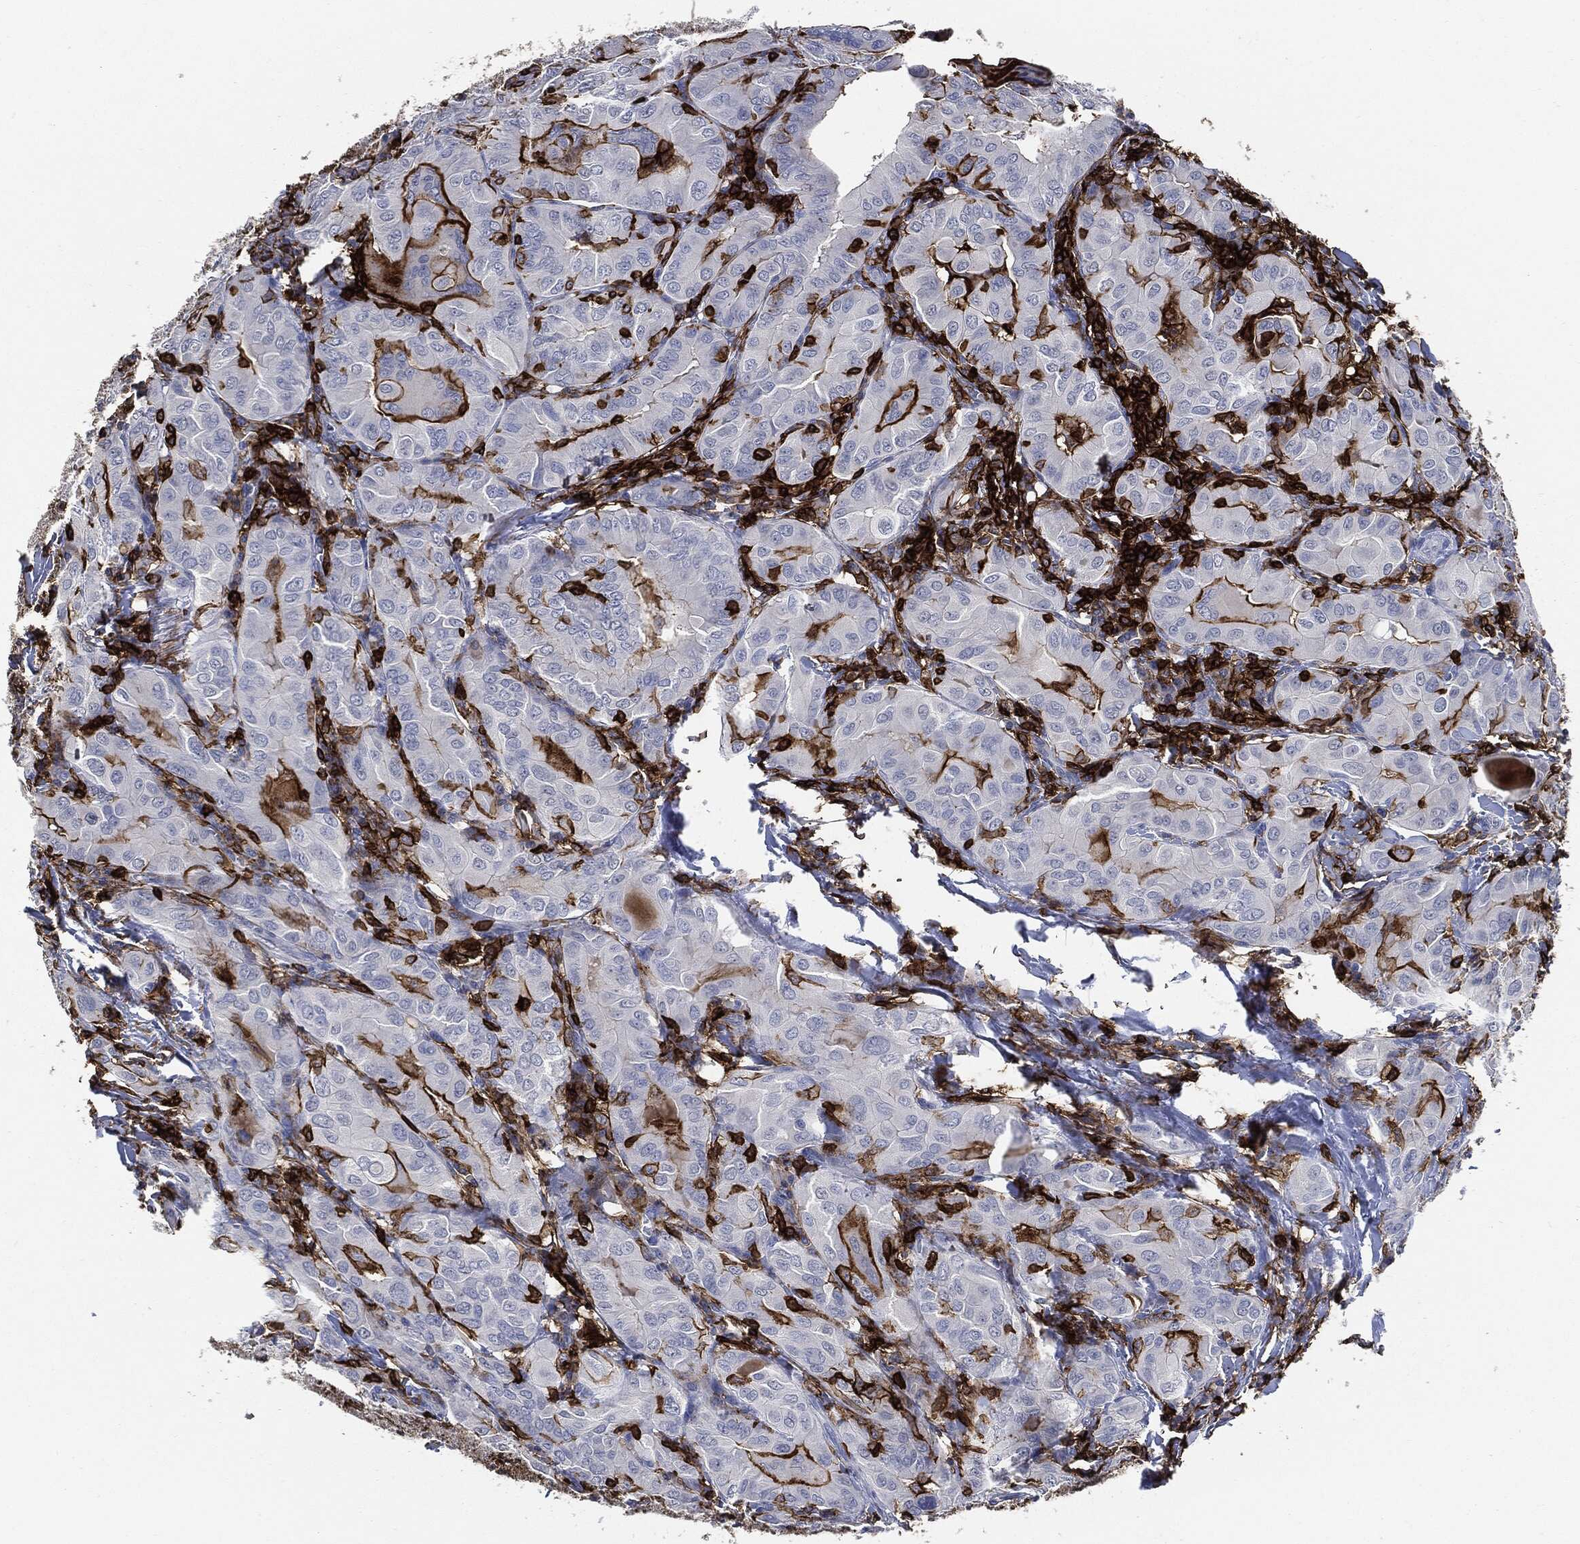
{"staining": {"intensity": "negative", "quantity": "none", "location": "none"}, "tissue": "thyroid cancer", "cell_type": "Tumor cells", "image_type": "cancer", "snomed": [{"axis": "morphology", "description": "Papillary adenocarcinoma, NOS"}, {"axis": "topography", "description": "Thyroid gland"}], "caption": "DAB (3,3'-diaminobenzidine) immunohistochemical staining of human thyroid cancer (papillary adenocarcinoma) shows no significant expression in tumor cells.", "gene": "PTPRC", "patient": {"sex": "female", "age": 37}}